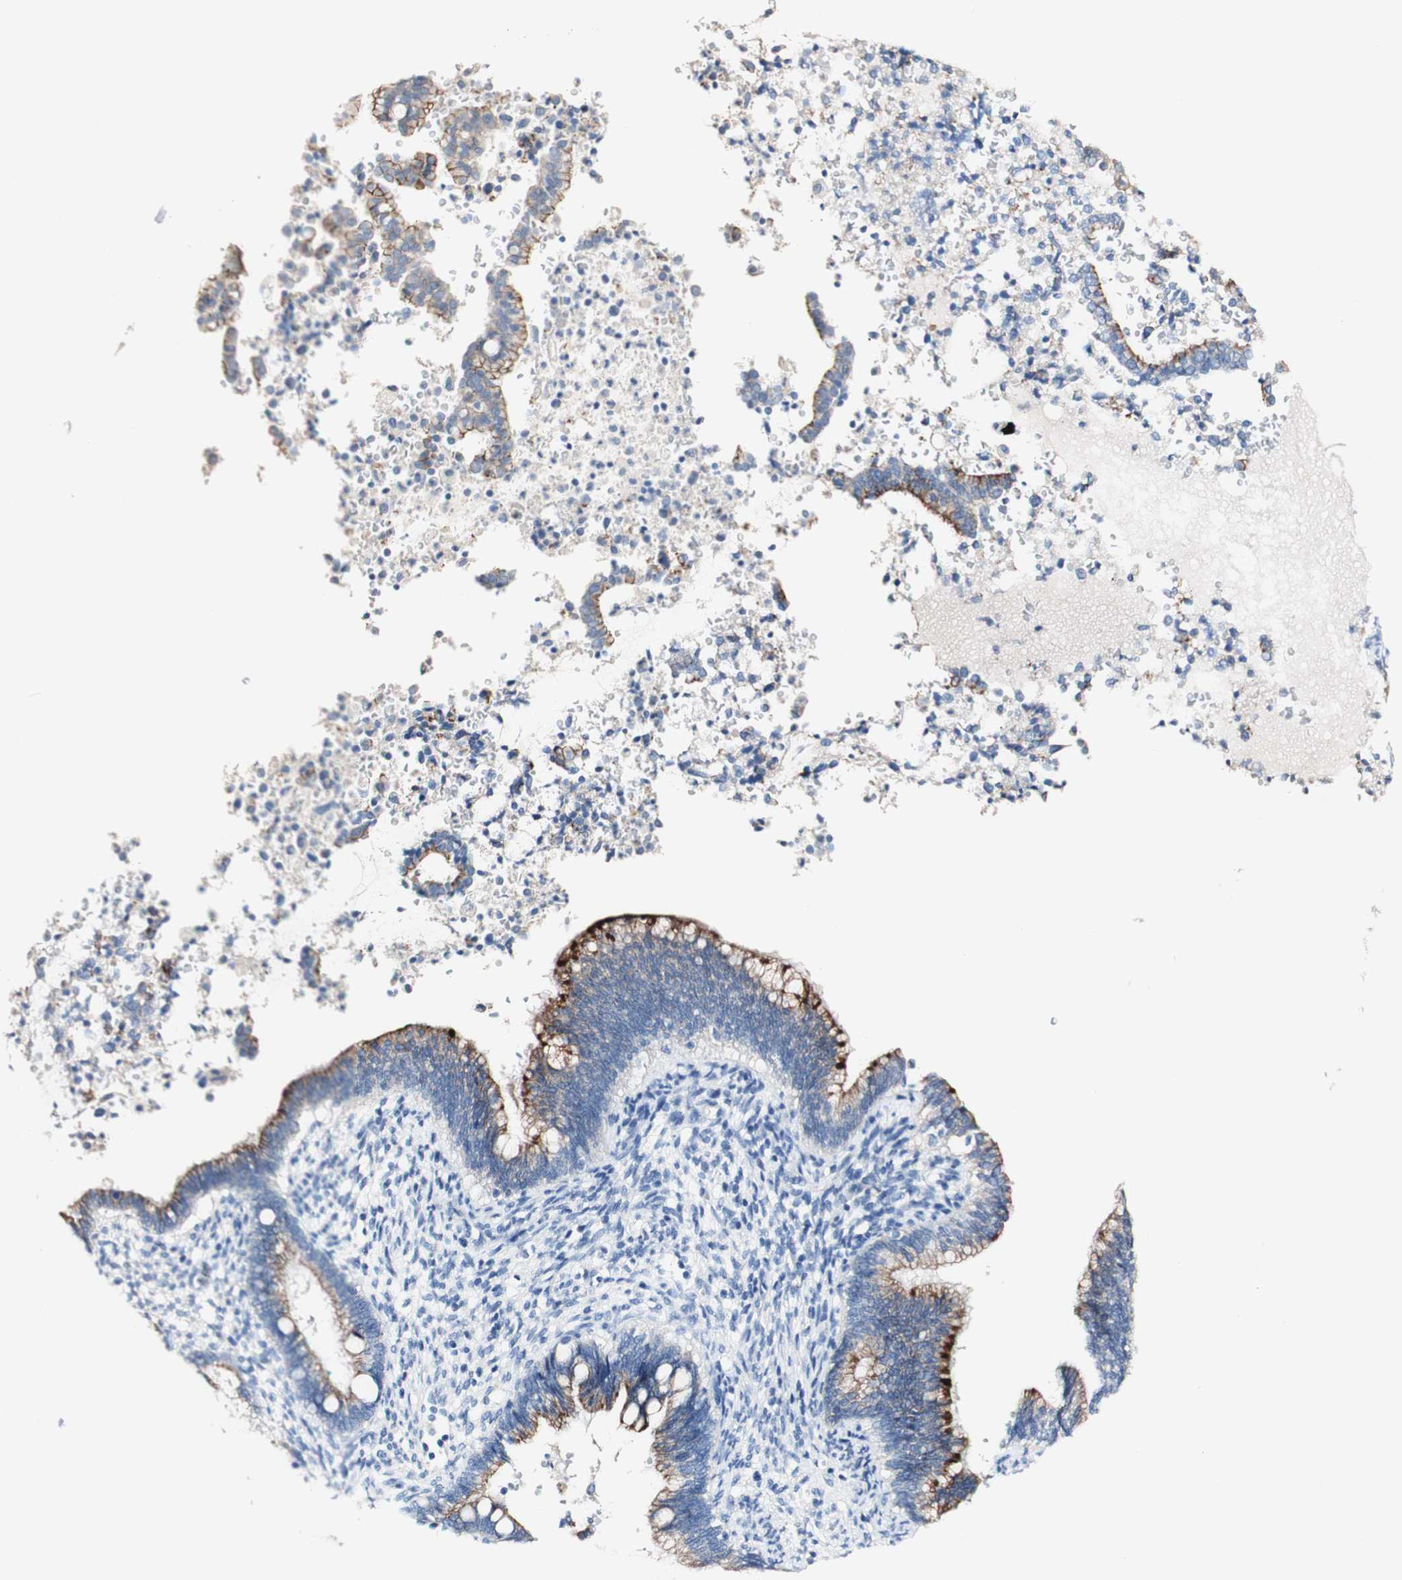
{"staining": {"intensity": "moderate", "quantity": "25%-75%", "location": "cytoplasmic/membranous"}, "tissue": "cervical cancer", "cell_type": "Tumor cells", "image_type": "cancer", "snomed": [{"axis": "morphology", "description": "Adenocarcinoma, NOS"}, {"axis": "topography", "description": "Cervix"}], "caption": "Immunohistochemistry staining of adenocarcinoma (cervical), which shows medium levels of moderate cytoplasmic/membranous positivity in about 25%-75% of tumor cells indicating moderate cytoplasmic/membranous protein positivity. The staining was performed using DAB (brown) for protein detection and nuclei were counterstained in hematoxylin (blue).", "gene": "DSC2", "patient": {"sex": "female", "age": 44}}